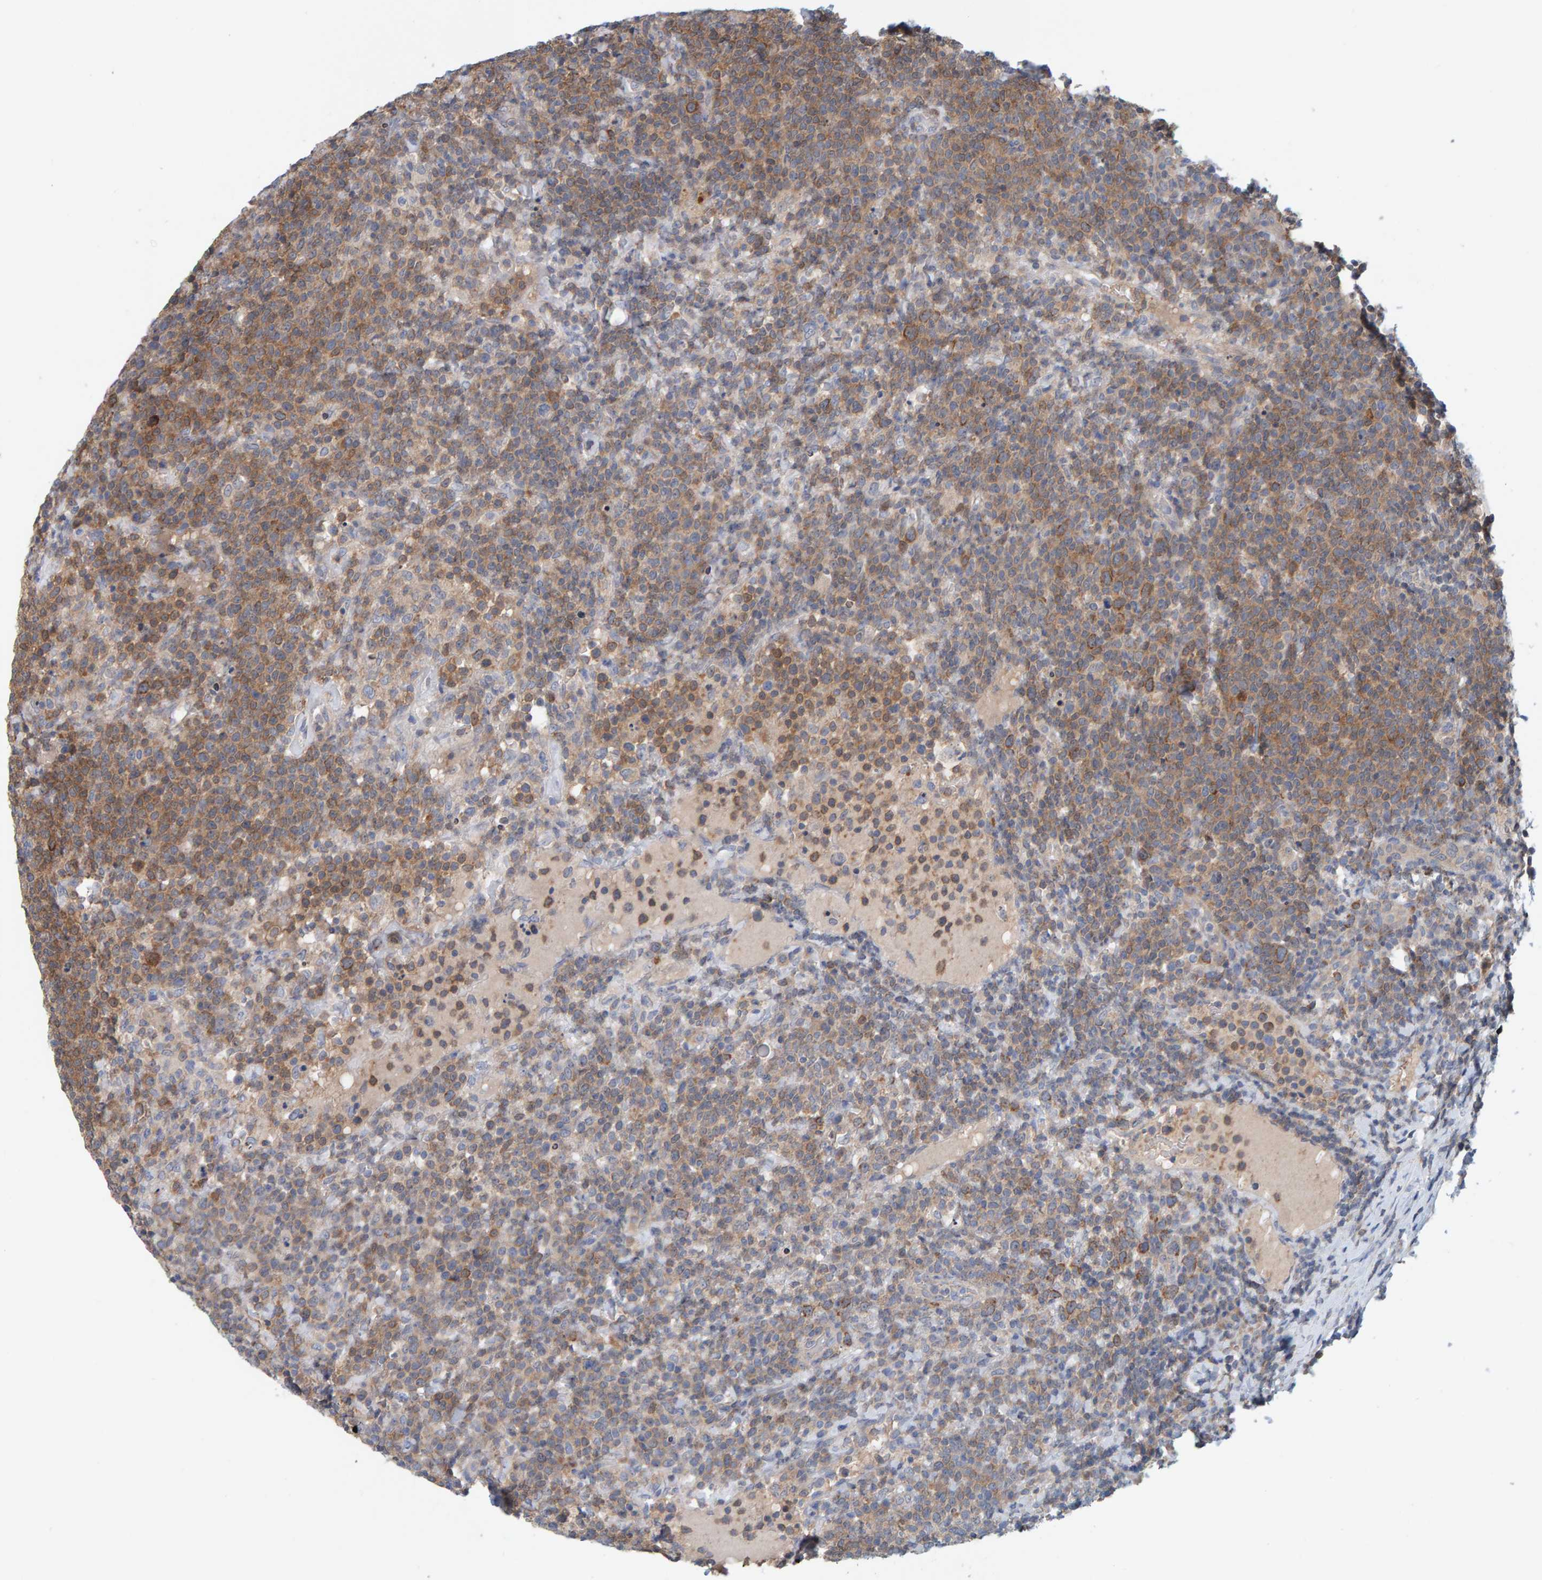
{"staining": {"intensity": "moderate", "quantity": "25%-75%", "location": "cytoplasmic/membranous"}, "tissue": "lymphoma", "cell_type": "Tumor cells", "image_type": "cancer", "snomed": [{"axis": "morphology", "description": "Malignant lymphoma, non-Hodgkin's type, High grade"}, {"axis": "topography", "description": "Lymph node"}], "caption": "This image shows immunohistochemistry (IHC) staining of malignant lymphoma, non-Hodgkin's type (high-grade), with medium moderate cytoplasmic/membranous positivity in approximately 25%-75% of tumor cells.", "gene": "TATDN1", "patient": {"sex": "male", "age": 61}}